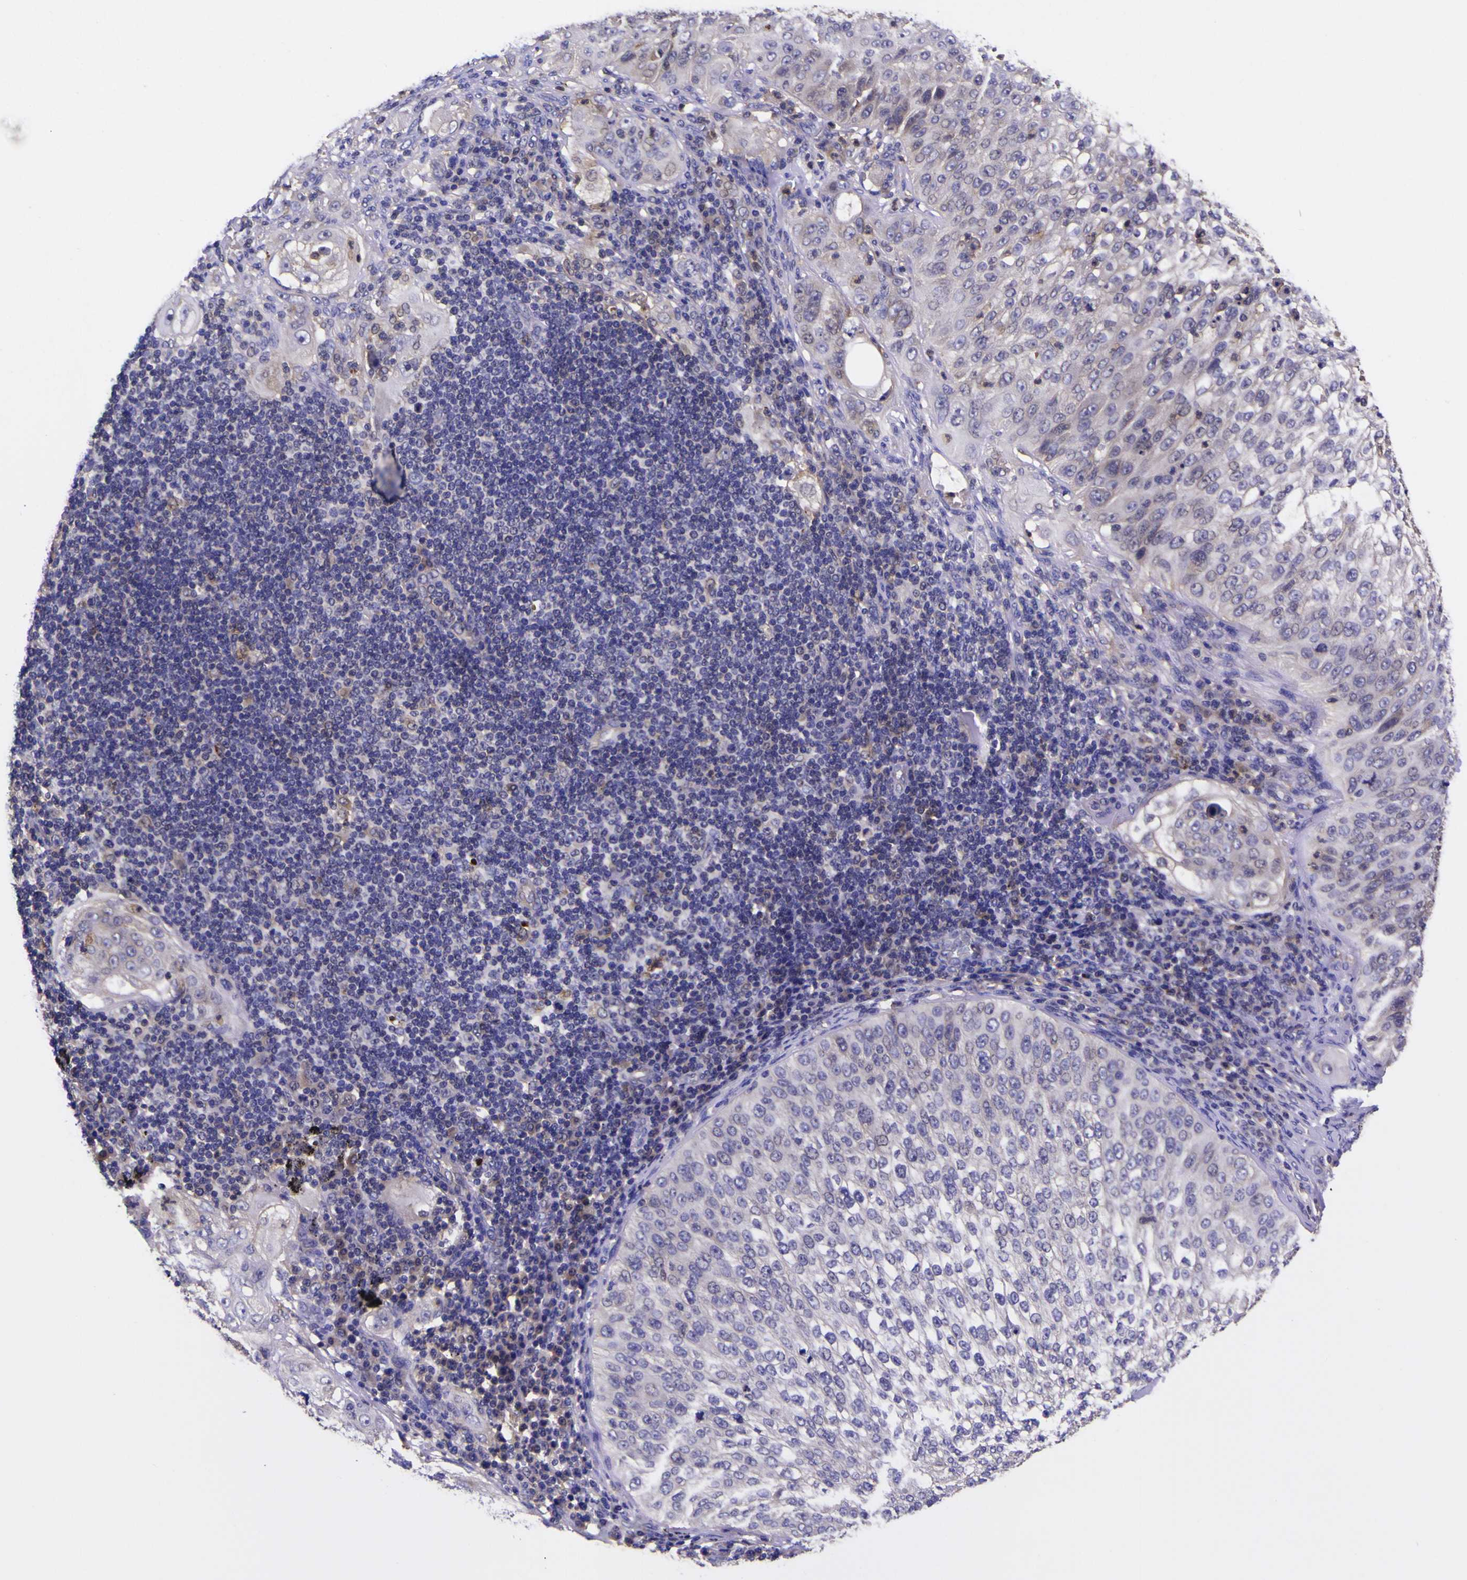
{"staining": {"intensity": "negative", "quantity": "none", "location": "none"}, "tissue": "lung cancer", "cell_type": "Tumor cells", "image_type": "cancer", "snomed": [{"axis": "morphology", "description": "Inflammation, NOS"}, {"axis": "morphology", "description": "Squamous cell carcinoma, NOS"}, {"axis": "topography", "description": "Lymph node"}, {"axis": "topography", "description": "Soft tissue"}, {"axis": "topography", "description": "Lung"}], "caption": "Immunohistochemistry (IHC) image of human squamous cell carcinoma (lung) stained for a protein (brown), which displays no positivity in tumor cells.", "gene": "MAPK14", "patient": {"sex": "male", "age": 66}}